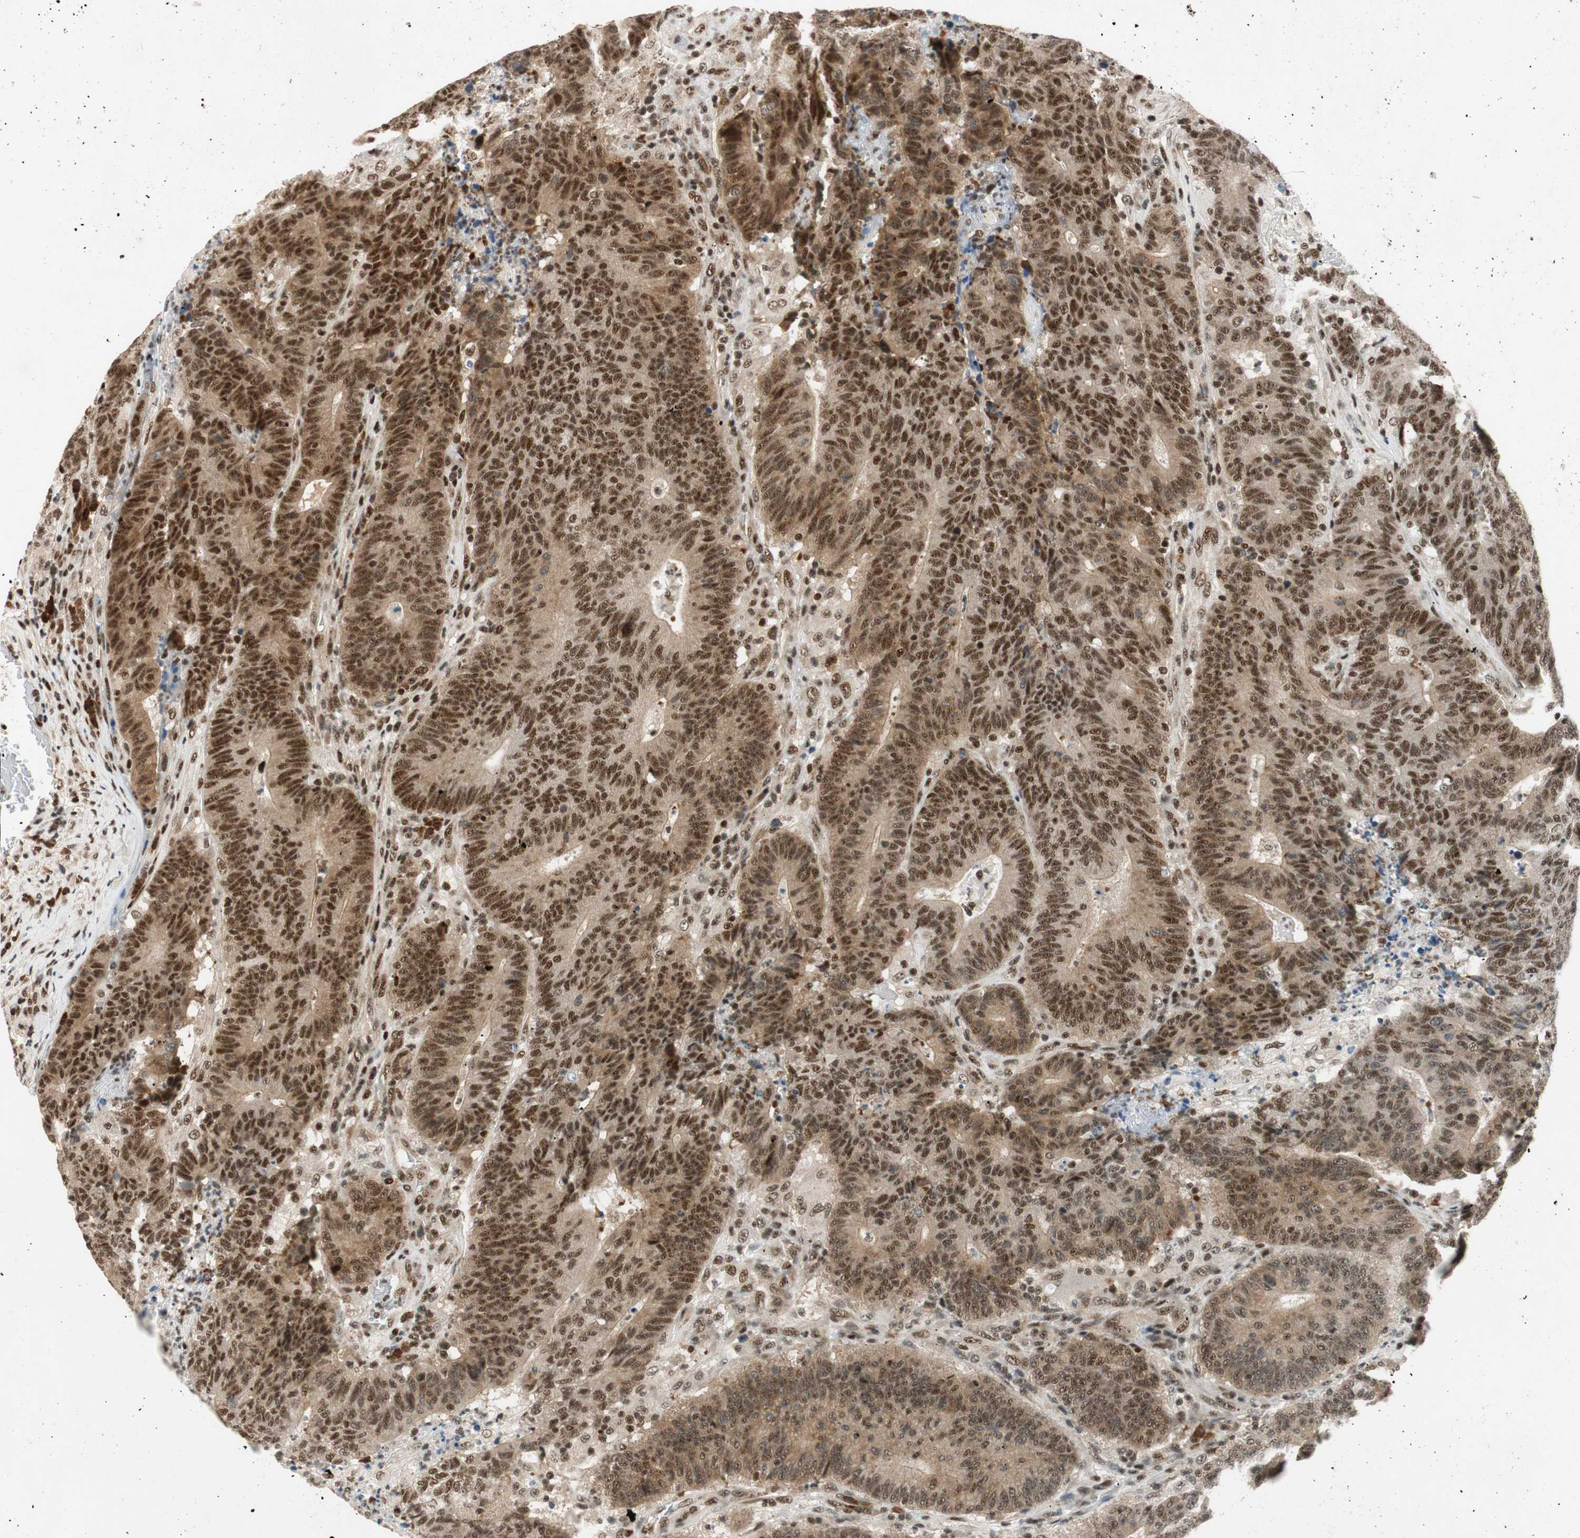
{"staining": {"intensity": "strong", "quantity": ">75%", "location": "nuclear"}, "tissue": "colorectal cancer", "cell_type": "Tumor cells", "image_type": "cancer", "snomed": [{"axis": "morphology", "description": "Normal tissue, NOS"}, {"axis": "morphology", "description": "Adenocarcinoma, NOS"}, {"axis": "topography", "description": "Colon"}], "caption": "The micrograph exhibits staining of adenocarcinoma (colorectal), revealing strong nuclear protein expression (brown color) within tumor cells. (DAB (3,3'-diaminobenzidine) IHC, brown staining for protein, blue staining for nuclei).", "gene": "NCBP3", "patient": {"sex": "female", "age": 75}}